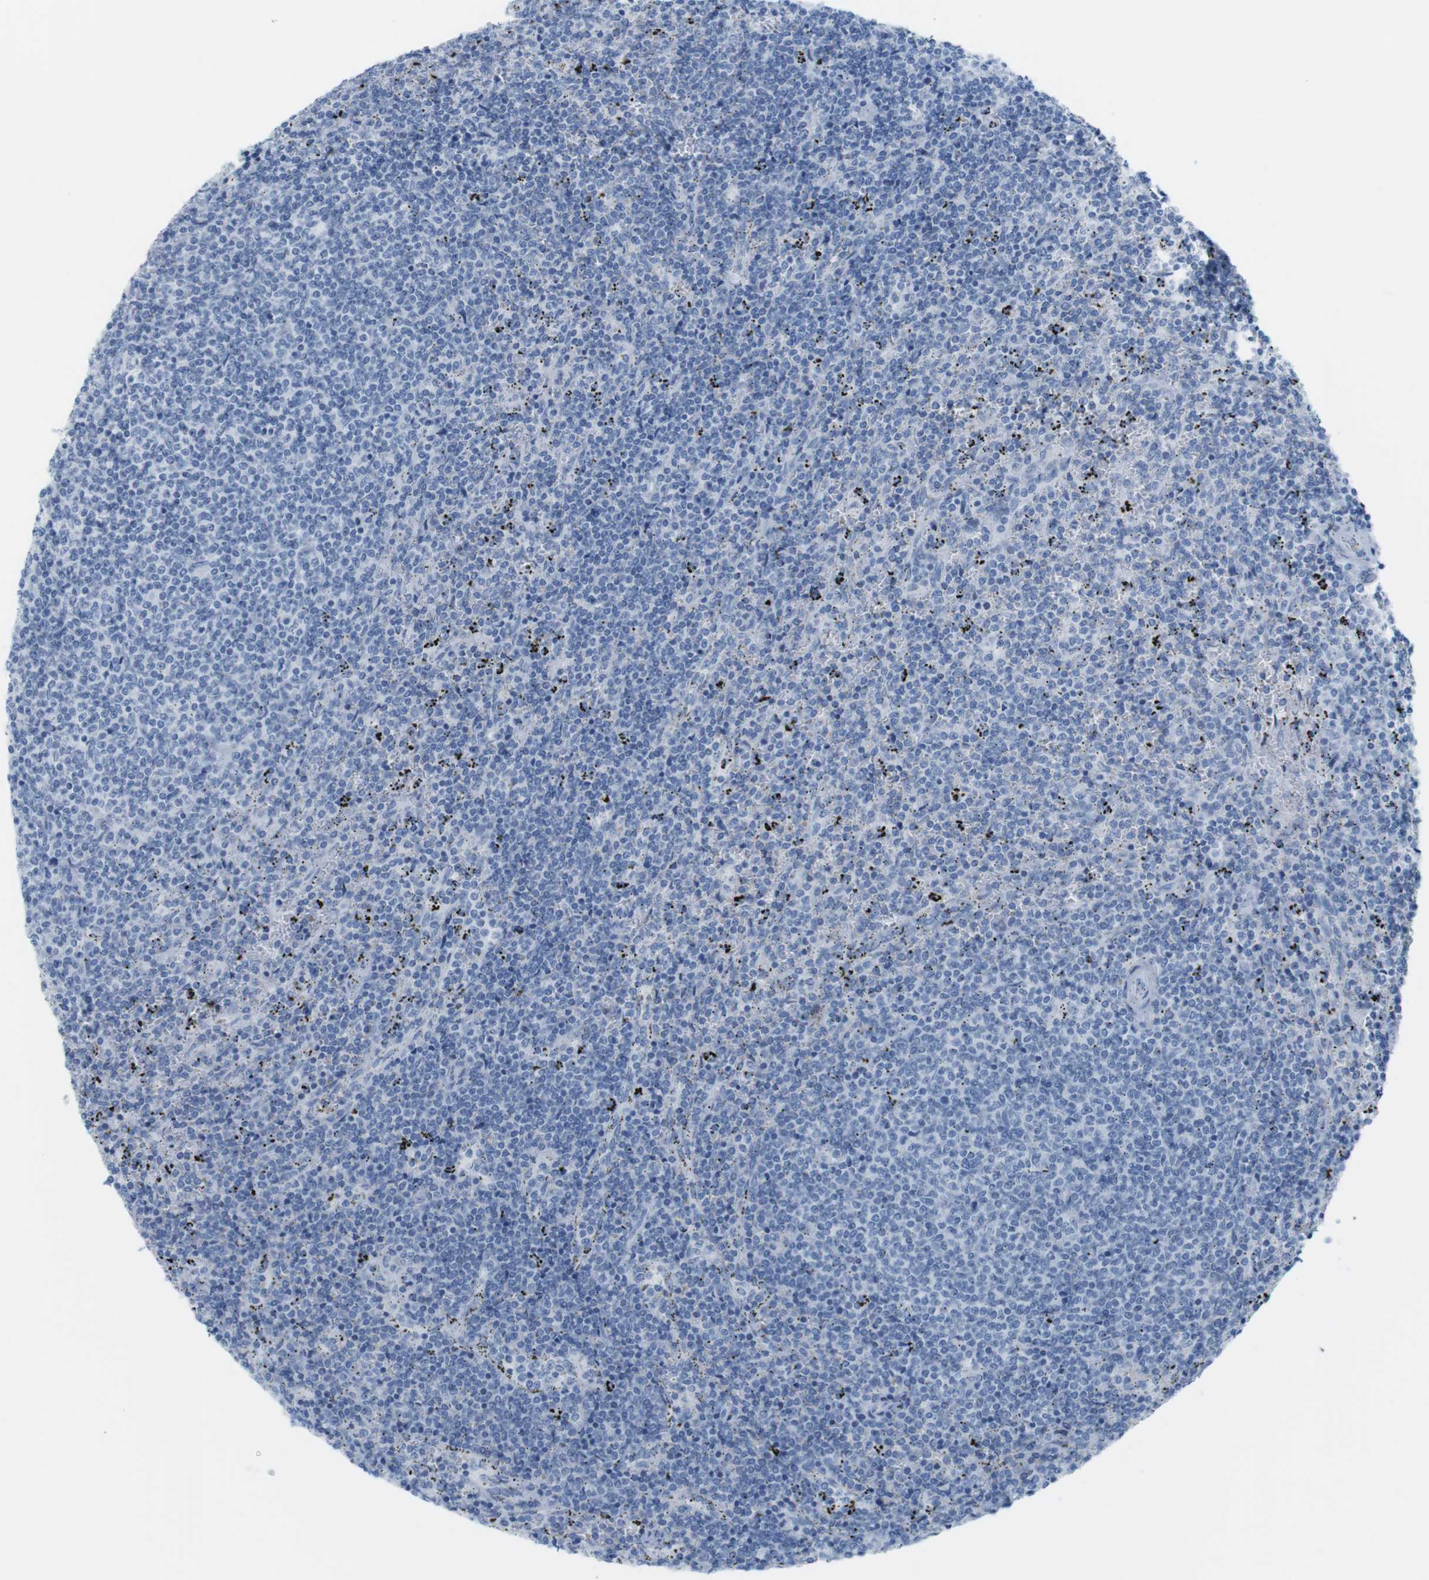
{"staining": {"intensity": "negative", "quantity": "none", "location": "none"}, "tissue": "lymphoma", "cell_type": "Tumor cells", "image_type": "cancer", "snomed": [{"axis": "morphology", "description": "Malignant lymphoma, non-Hodgkin's type, Low grade"}, {"axis": "topography", "description": "Spleen"}], "caption": "Image shows no protein positivity in tumor cells of lymphoma tissue.", "gene": "TNNT2", "patient": {"sex": "female", "age": 50}}